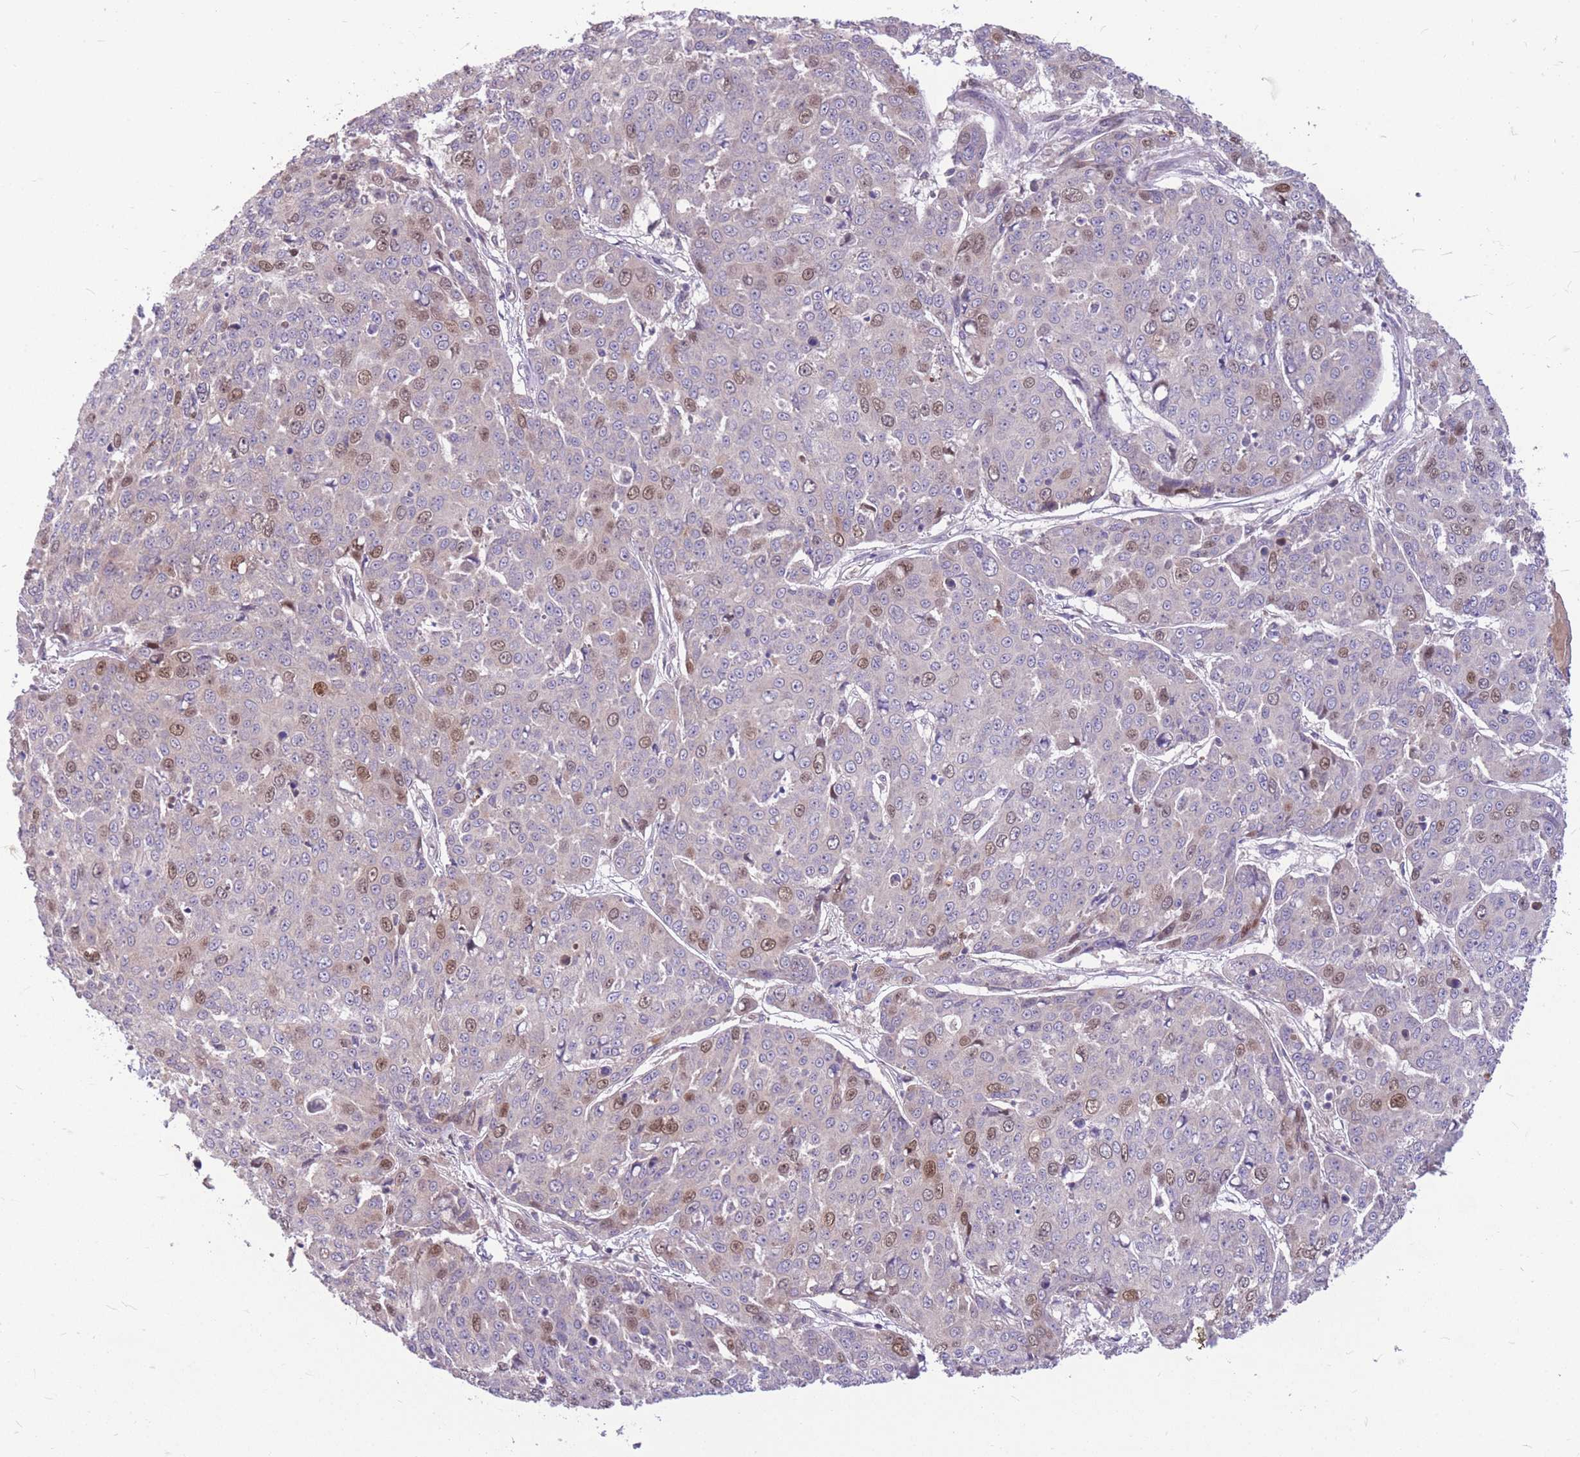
{"staining": {"intensity": "moderate", "quantity": "<25%", "location": "nuclear"}, "tissue": "skin cancer", "cell_type": "Tumor cells", "image_type": "cancer", "snomed": [{"axis": "morphology", "description": "Squamous cell carcinoma, NOS"}, {"axis": "topography", "description": "Skin"}], "caption": "Squamous cell carcinoma (skin) tissue exhibits moderate nuclear staining in approximately <25% of tumor cells, visualized by immunohistochemistry.", "gene": "GMNN", "patient": {"sex": "male", "age": 71}}